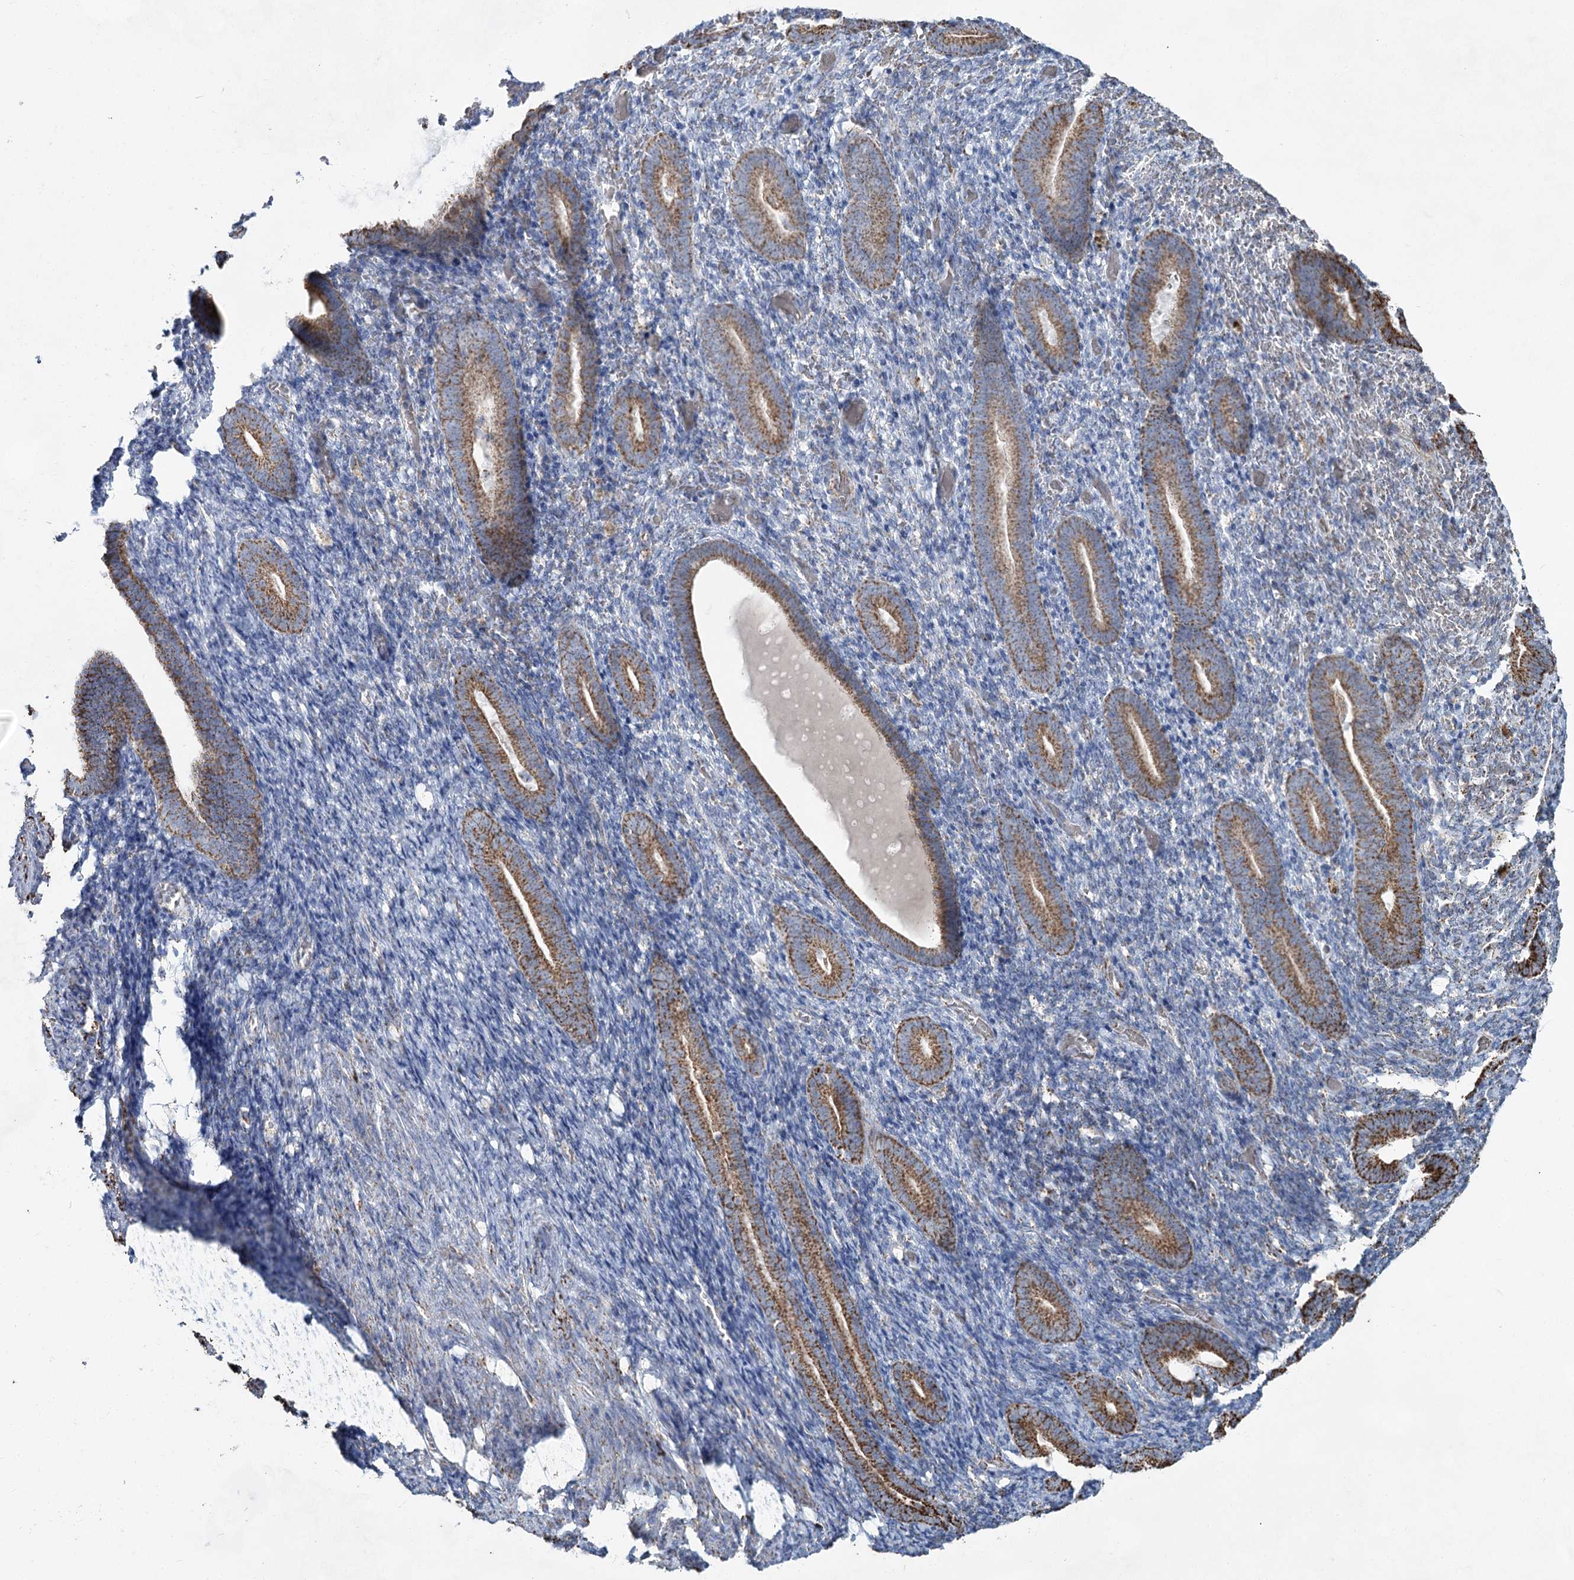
{"staining": {"intensity": "weak", "quantity": "<25%", "location": "cytoplasmic/membranous"}, "tissue": "endometrium", "cell_type": "Cells in endometrial stroma", "image_type": "normal", "snomed": [{"axis": "morphology", "description": "Normal tissue, NOS"}, {"axis": "topography", "description": "Endometrium"}], "caption": "DAB immunohistochemical staining of benign human endometrium exhibits no significant positivity in cells in endometrial stroma. The staining was performed using DAB to visualize the protein expression in brown, while the nuclei were stained in blue with hematoxylin (Magnification: 20x).", "gene": "CWF19L1", "patient": {"sex": "female", "age": 51}}